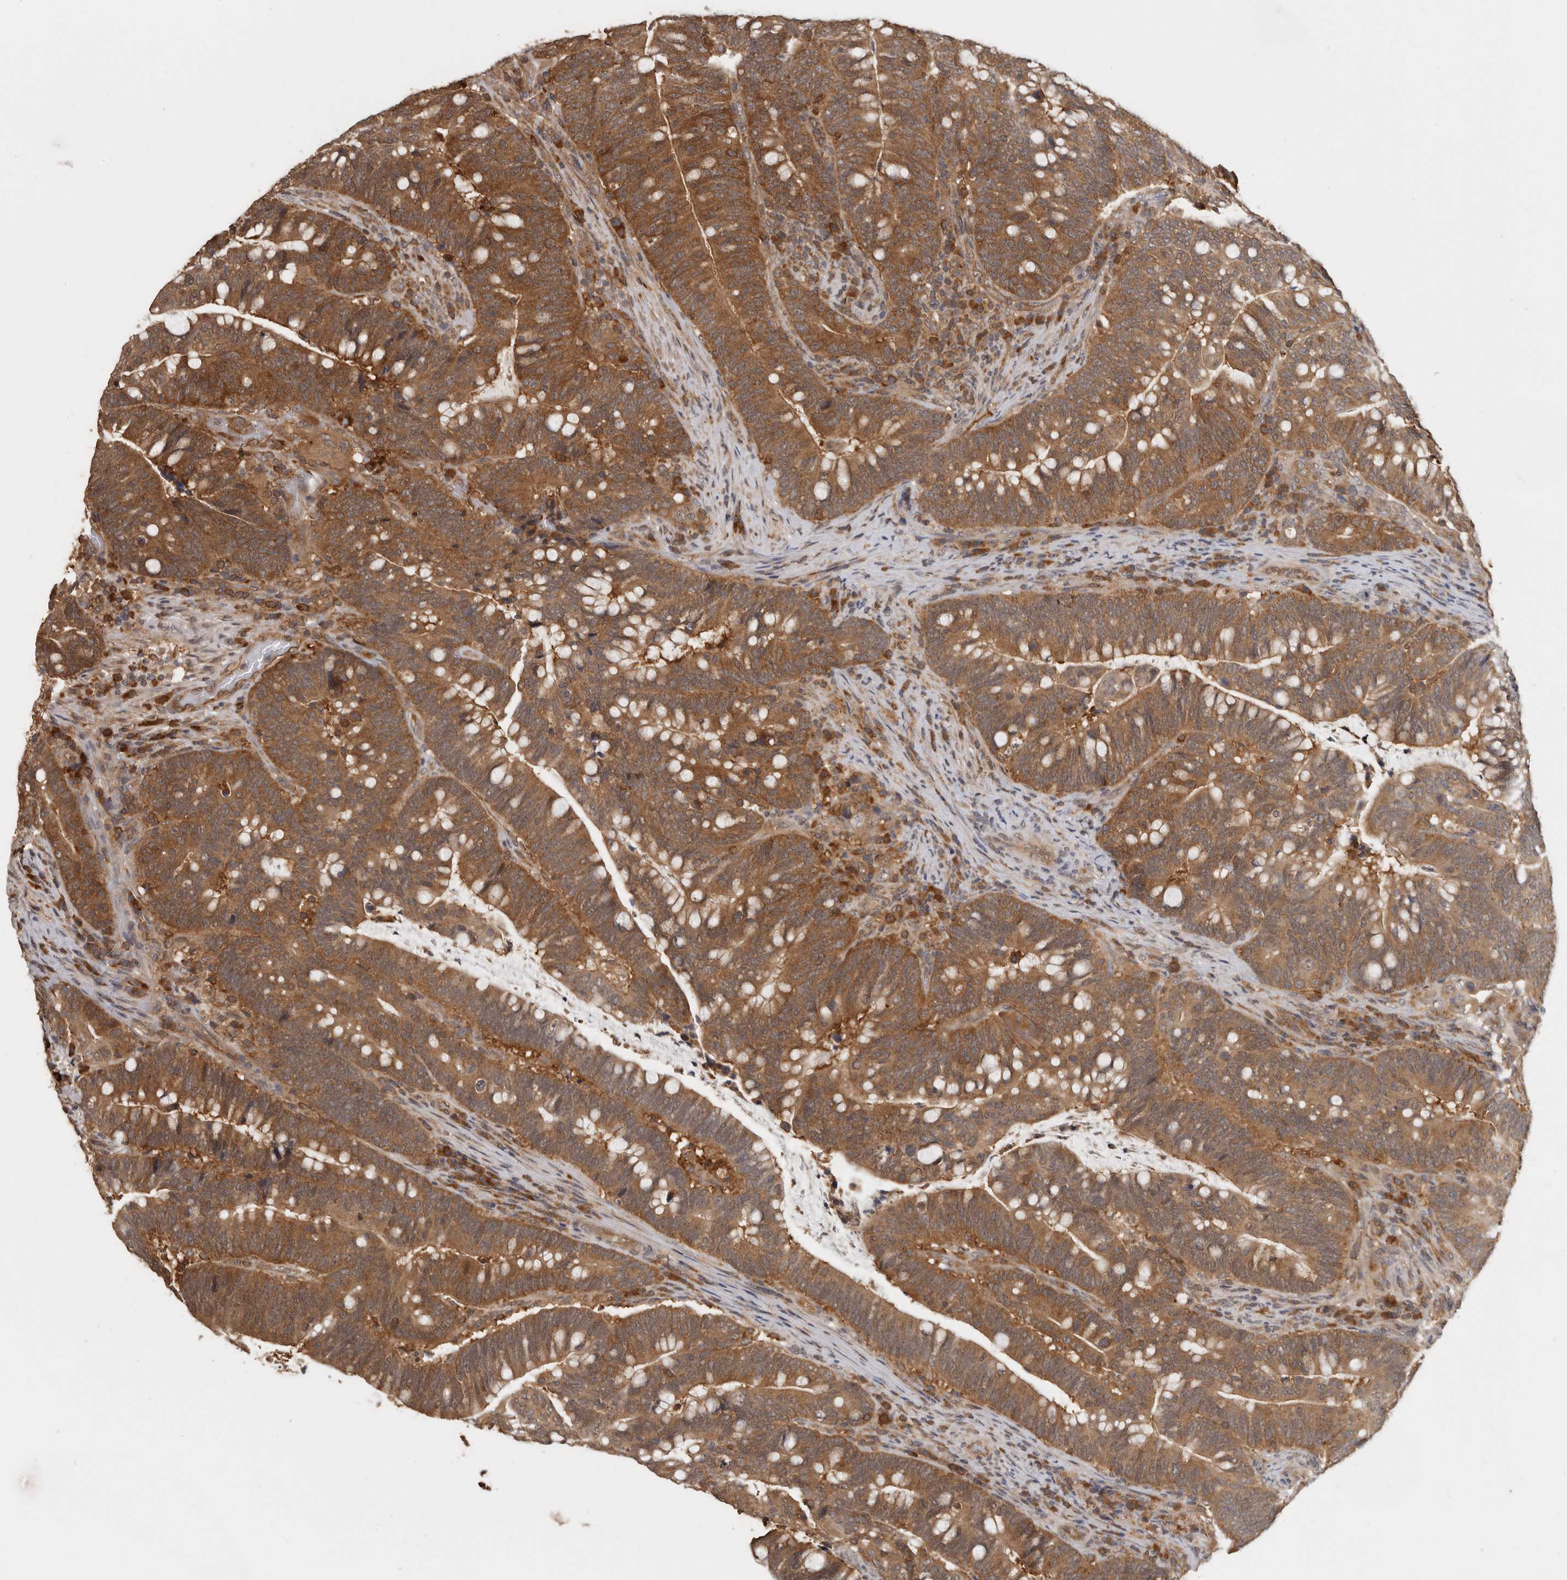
{"staining": {"intensity": "strong", "quantity": ">75%", "location": "cytoplasmic/membranous"}, "tissue": "colorectal cancer", "cell_type": "Tumor cells", "image_type": "cancer", "snomed": [{"axis": "morphology", "description": "Adenocarcinoma, NOS"}, {"axis": "topography", "description": "Colon"}], "caption": "Immunohistochemistry histopathology image of colorectal cancer stained for a protein (brown), which reveals high levels of strong cytoplasmic/membranous expression in about >75% of tumor cells.", "gene": "CCT8", "patient": {"sex": "female", "age": 66}}